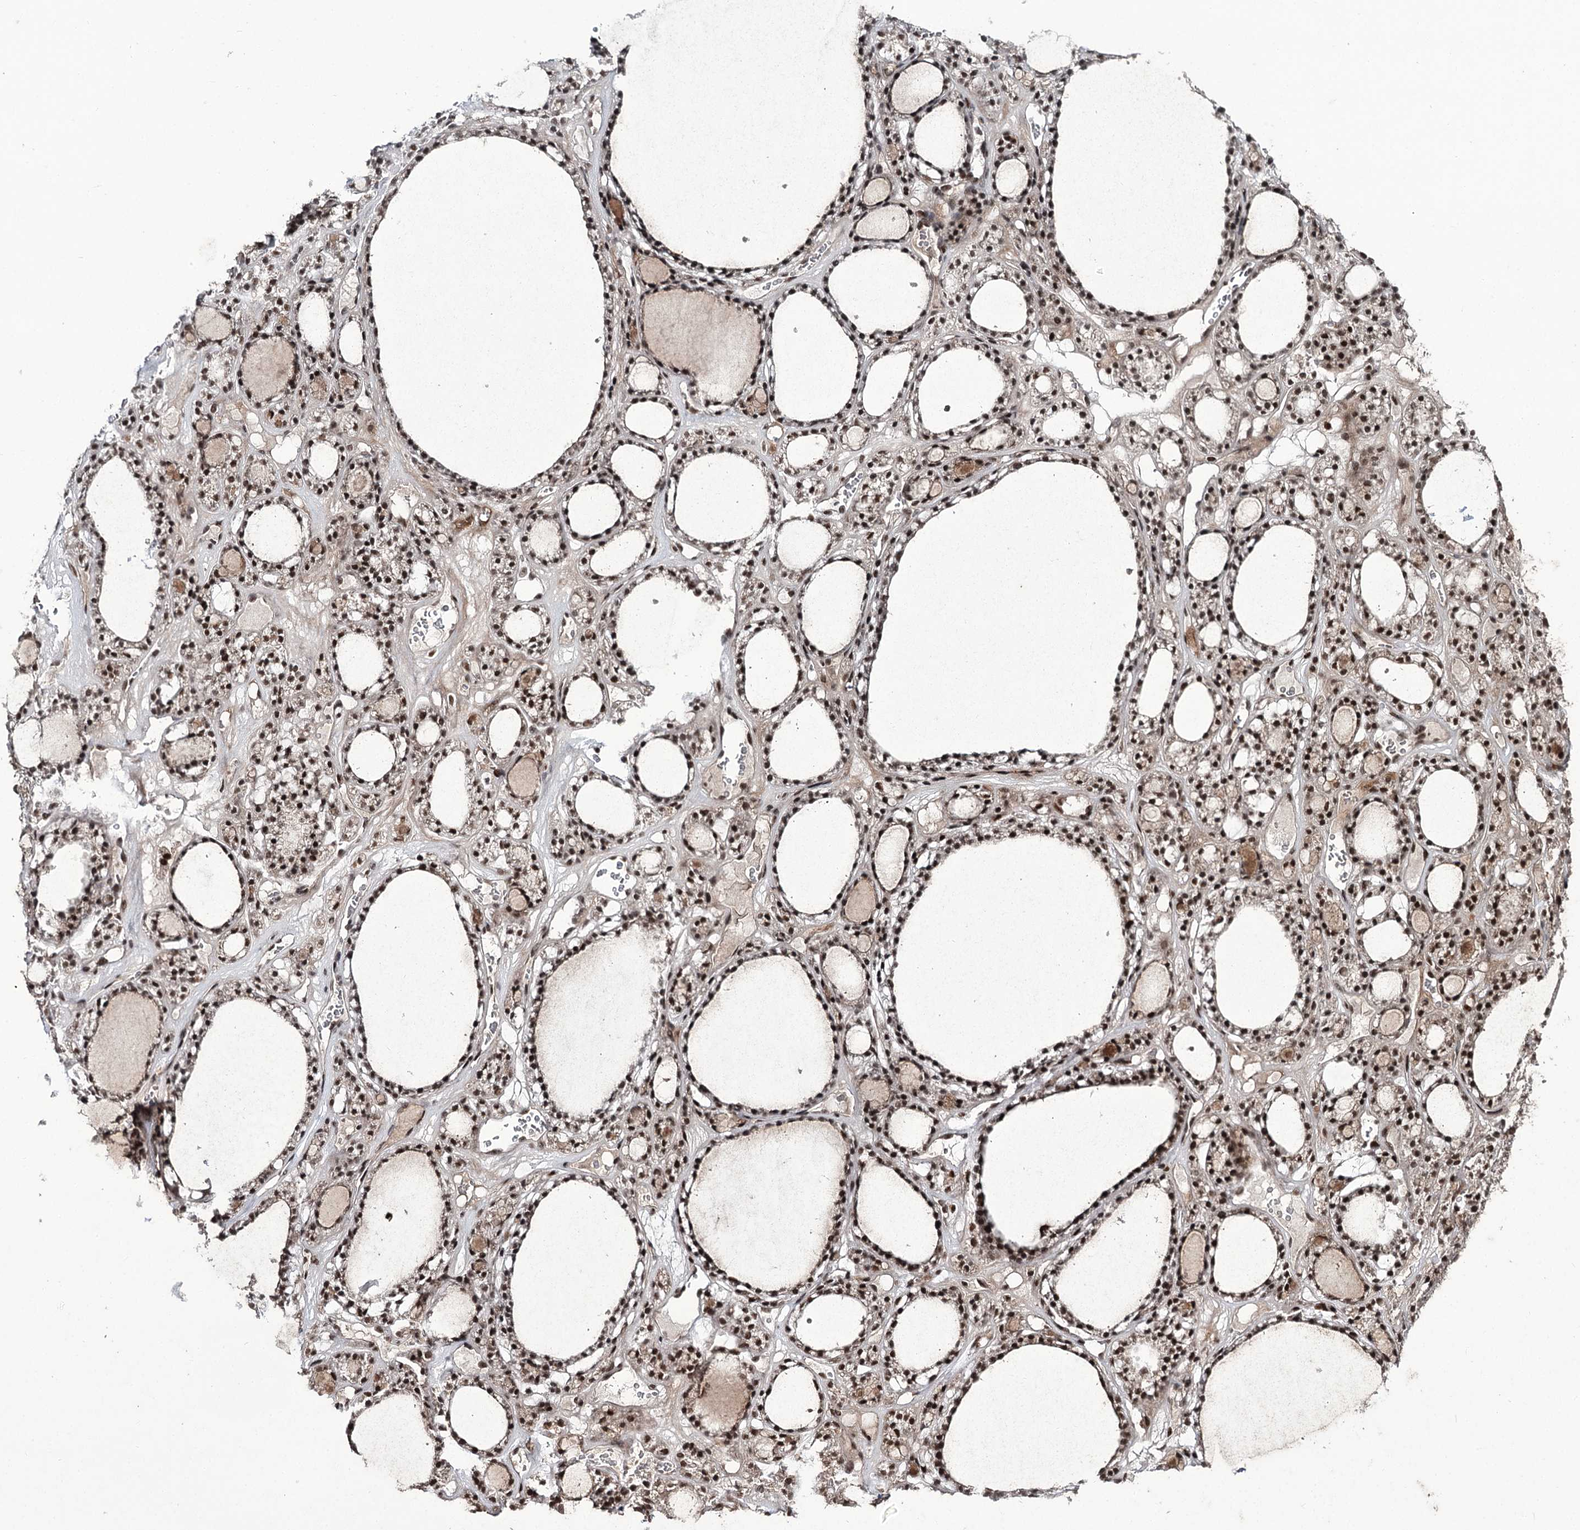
{"staining": {"intensity": "moderate", "quantity": ">75%", "location": "nuclear"}, "tissue": "thyroid gland", "cell_type": "Glandular cells", "image_type": "normal", "snomed": [{"axis": "morphology", "description": "Normal tissue, NOS"}, {"axis": "topography", "description": "Thyroid gland"}], "caption": "Thyroid gland stained with a brown dye displays moderate nuclear positive positivity in about >75% of glandular cells.", "gene": "ERCC3", "patient": {"sex": "female", "age": 28}}